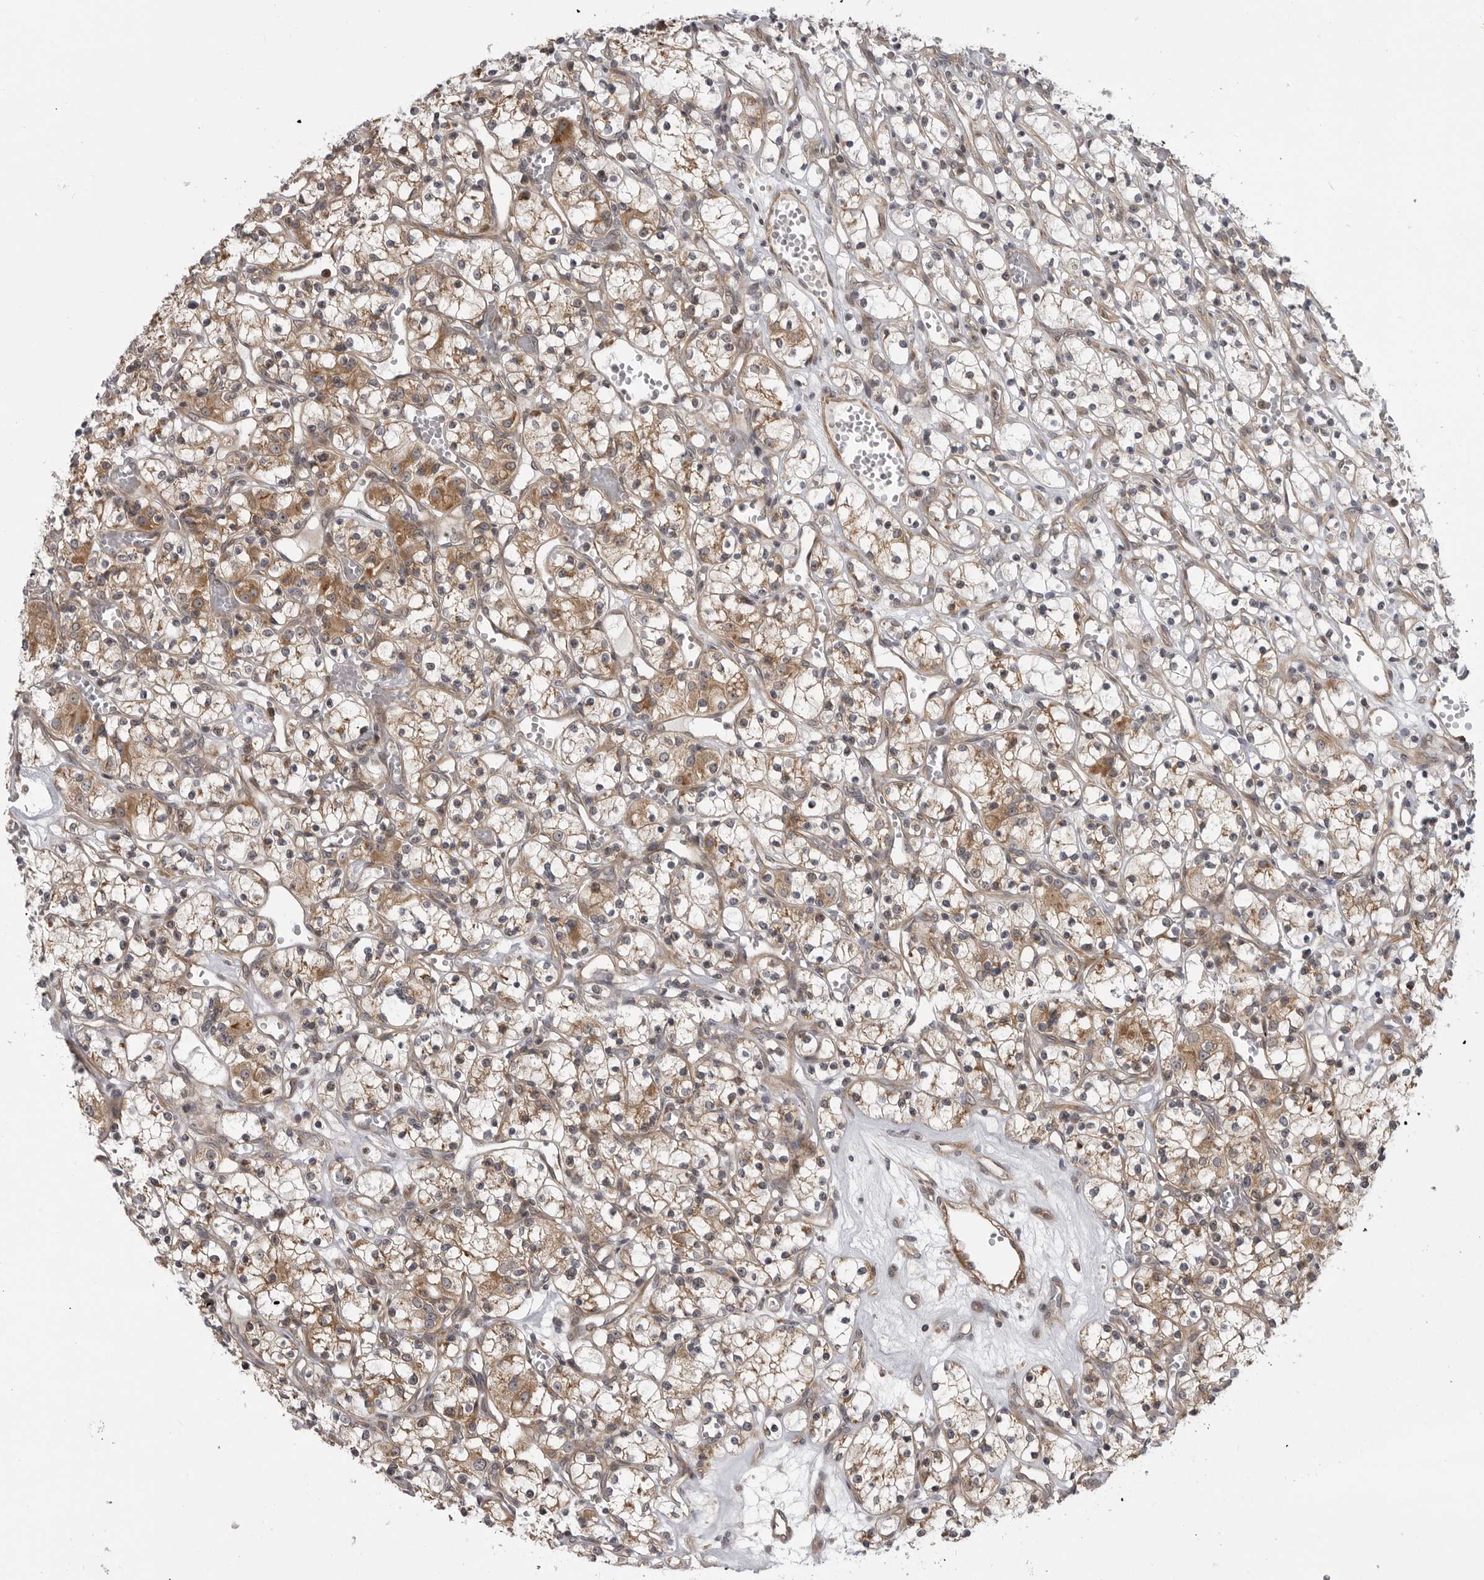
{"staining": {"intensity": "moderate", "quantity": "25%-75%", "location": "cytoplasmic/membranous"}, "tissue": "renal cancer", "cell_type": "Tumor cells", "image_type": "cancer", "snomed": [{"axis": "morphology", "description": "Adenocarcinoma, NOS"}, {"axis": "topography", "description": "Kidney"}], "caption": "The immunohistochemical stain labels moderate cytoplasmic/membranous positivity in tumor cells of renal cancer tissue.", "gene": "LRRC45", "patient": {"sex": "female", "age": 59}}